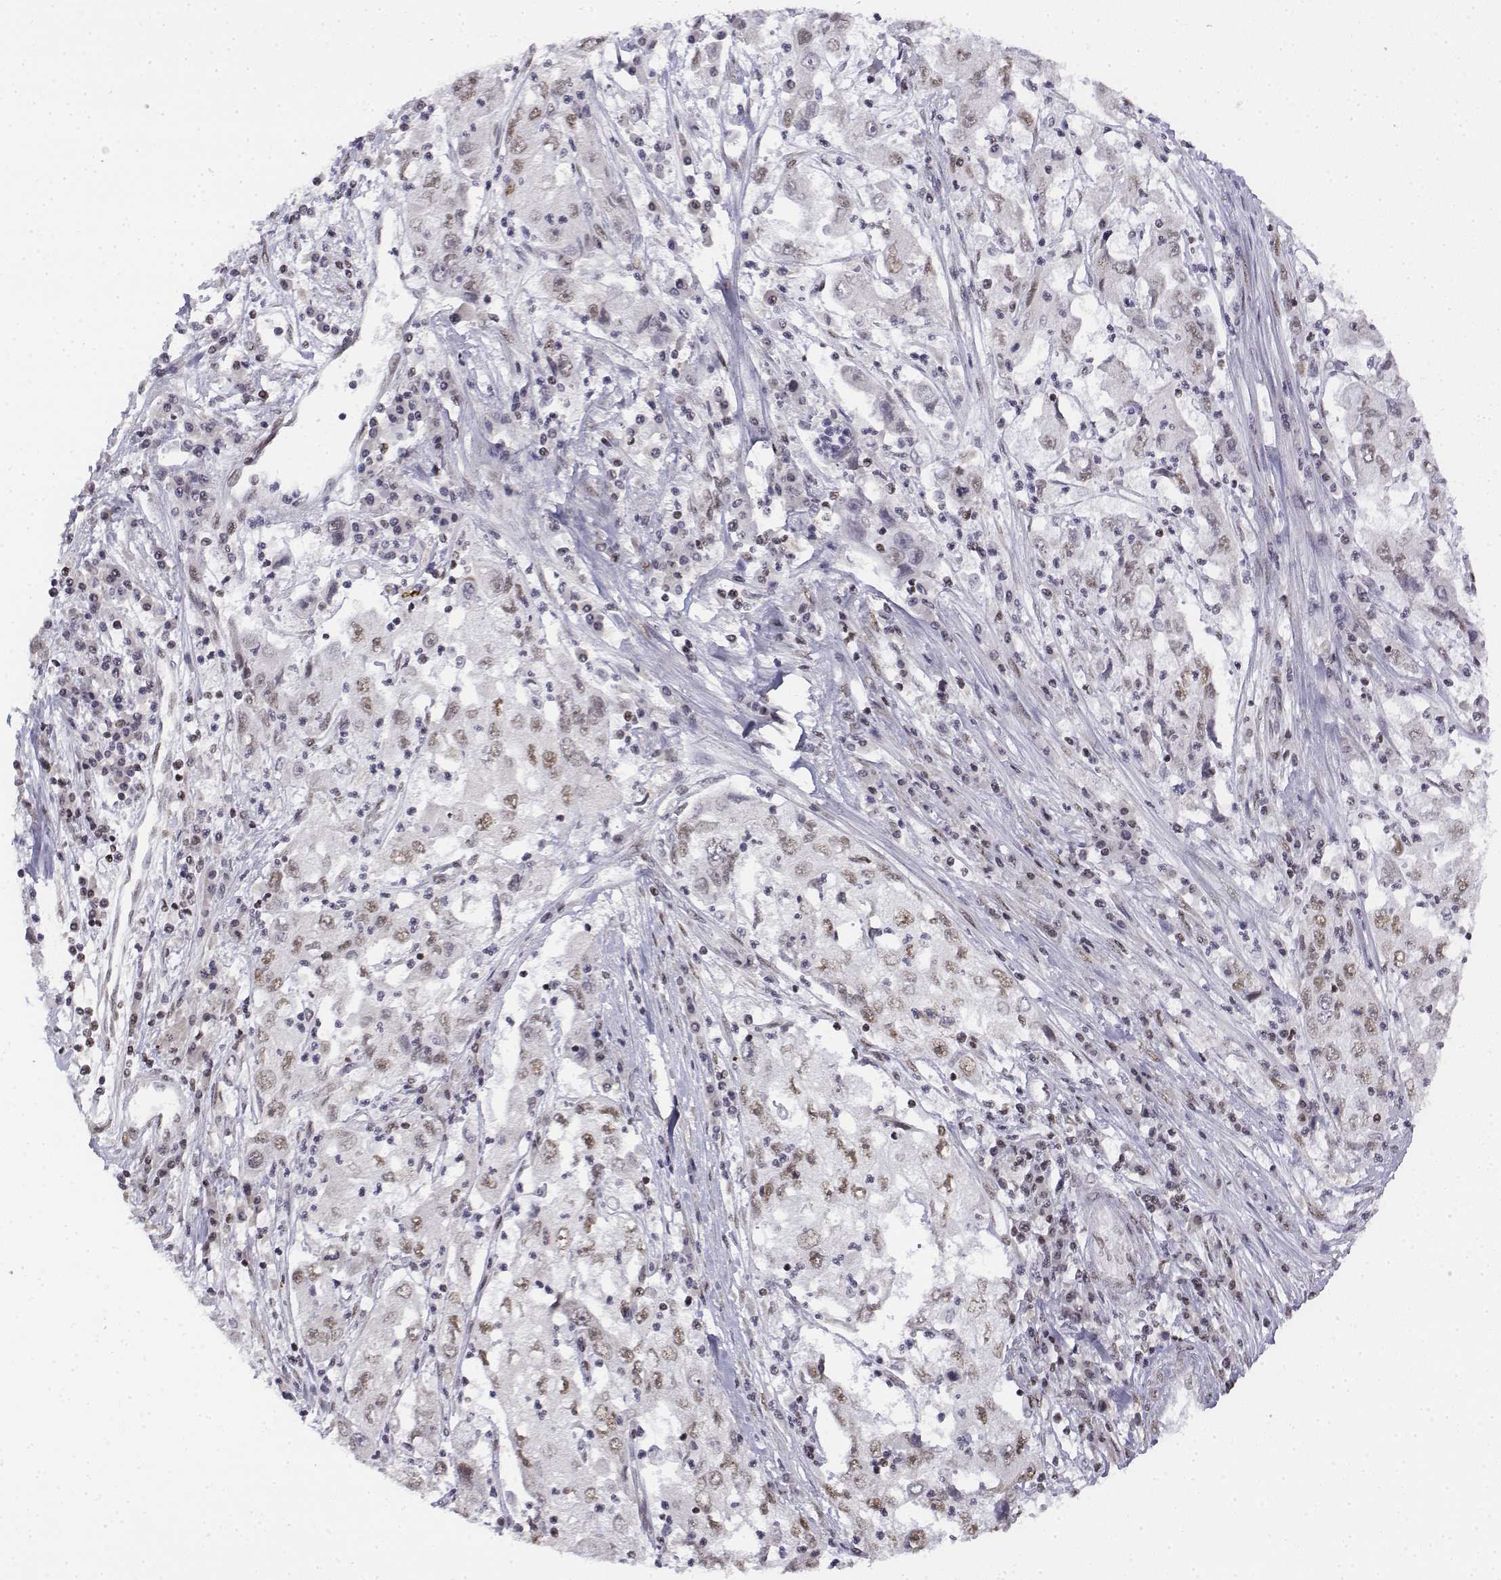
{"staining": {"intensity": "weak", "quantity": ">75%", "location": "nuclear"}, "tissue": "cervical cancer", "cell_type": "Tumor cells", "image_type": "cancer", "snomed": [{"axis": "morphology", "description": "Squamous cell carcinoma, NOS"}, {"axis": "topography", "description": "Cervix"}], "caption": "The immunohistochemical stain labels weak nuclear positivity in tumor cells of cervical cancer (squamous cell carcinoma) tissue.", "gene": "SETD1A", "patient": {"sex": "female", "age": 36}}